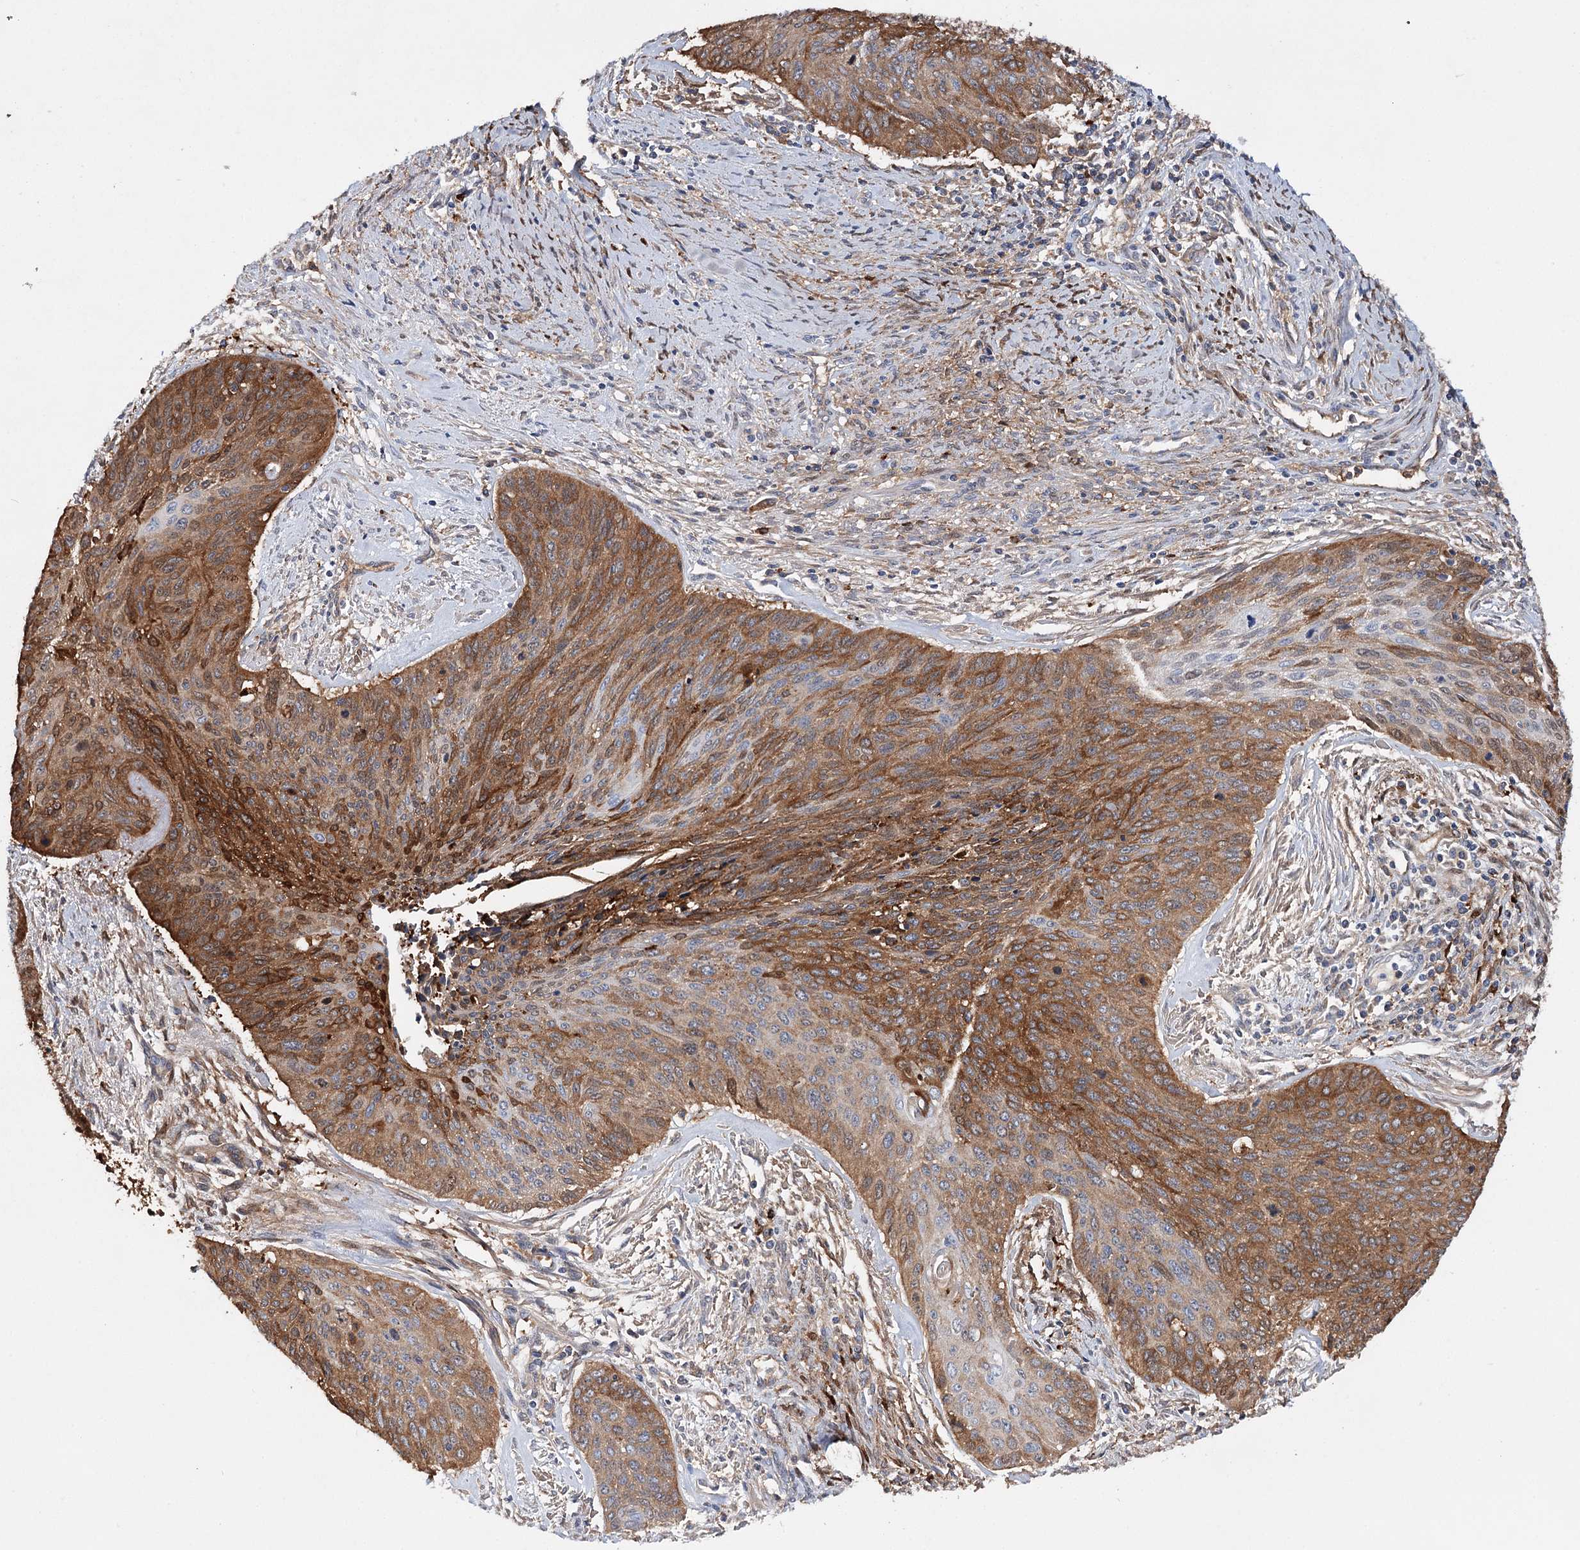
{"staining": {"intensity": "moderate", "quantity": ">75%", "location": "cytoplasmic/membranous"}, "tissue": "cervical cancer", "cell_type": "Tumor cells", "image_type": "cancer", "snomed": [{"axis": "morphology", "description": "Squamous cell carcinoma, NOS"}, {"axis": "topography", "description": "Cervix"}], "caption": "Tumor cells reveal moderate cytoplasmic/membranous expression in approximately >75% of cells in cervical squamous cell carcinoma.", "gene": "CFAP46", "patient": {"sex": "female", "age": 55}}